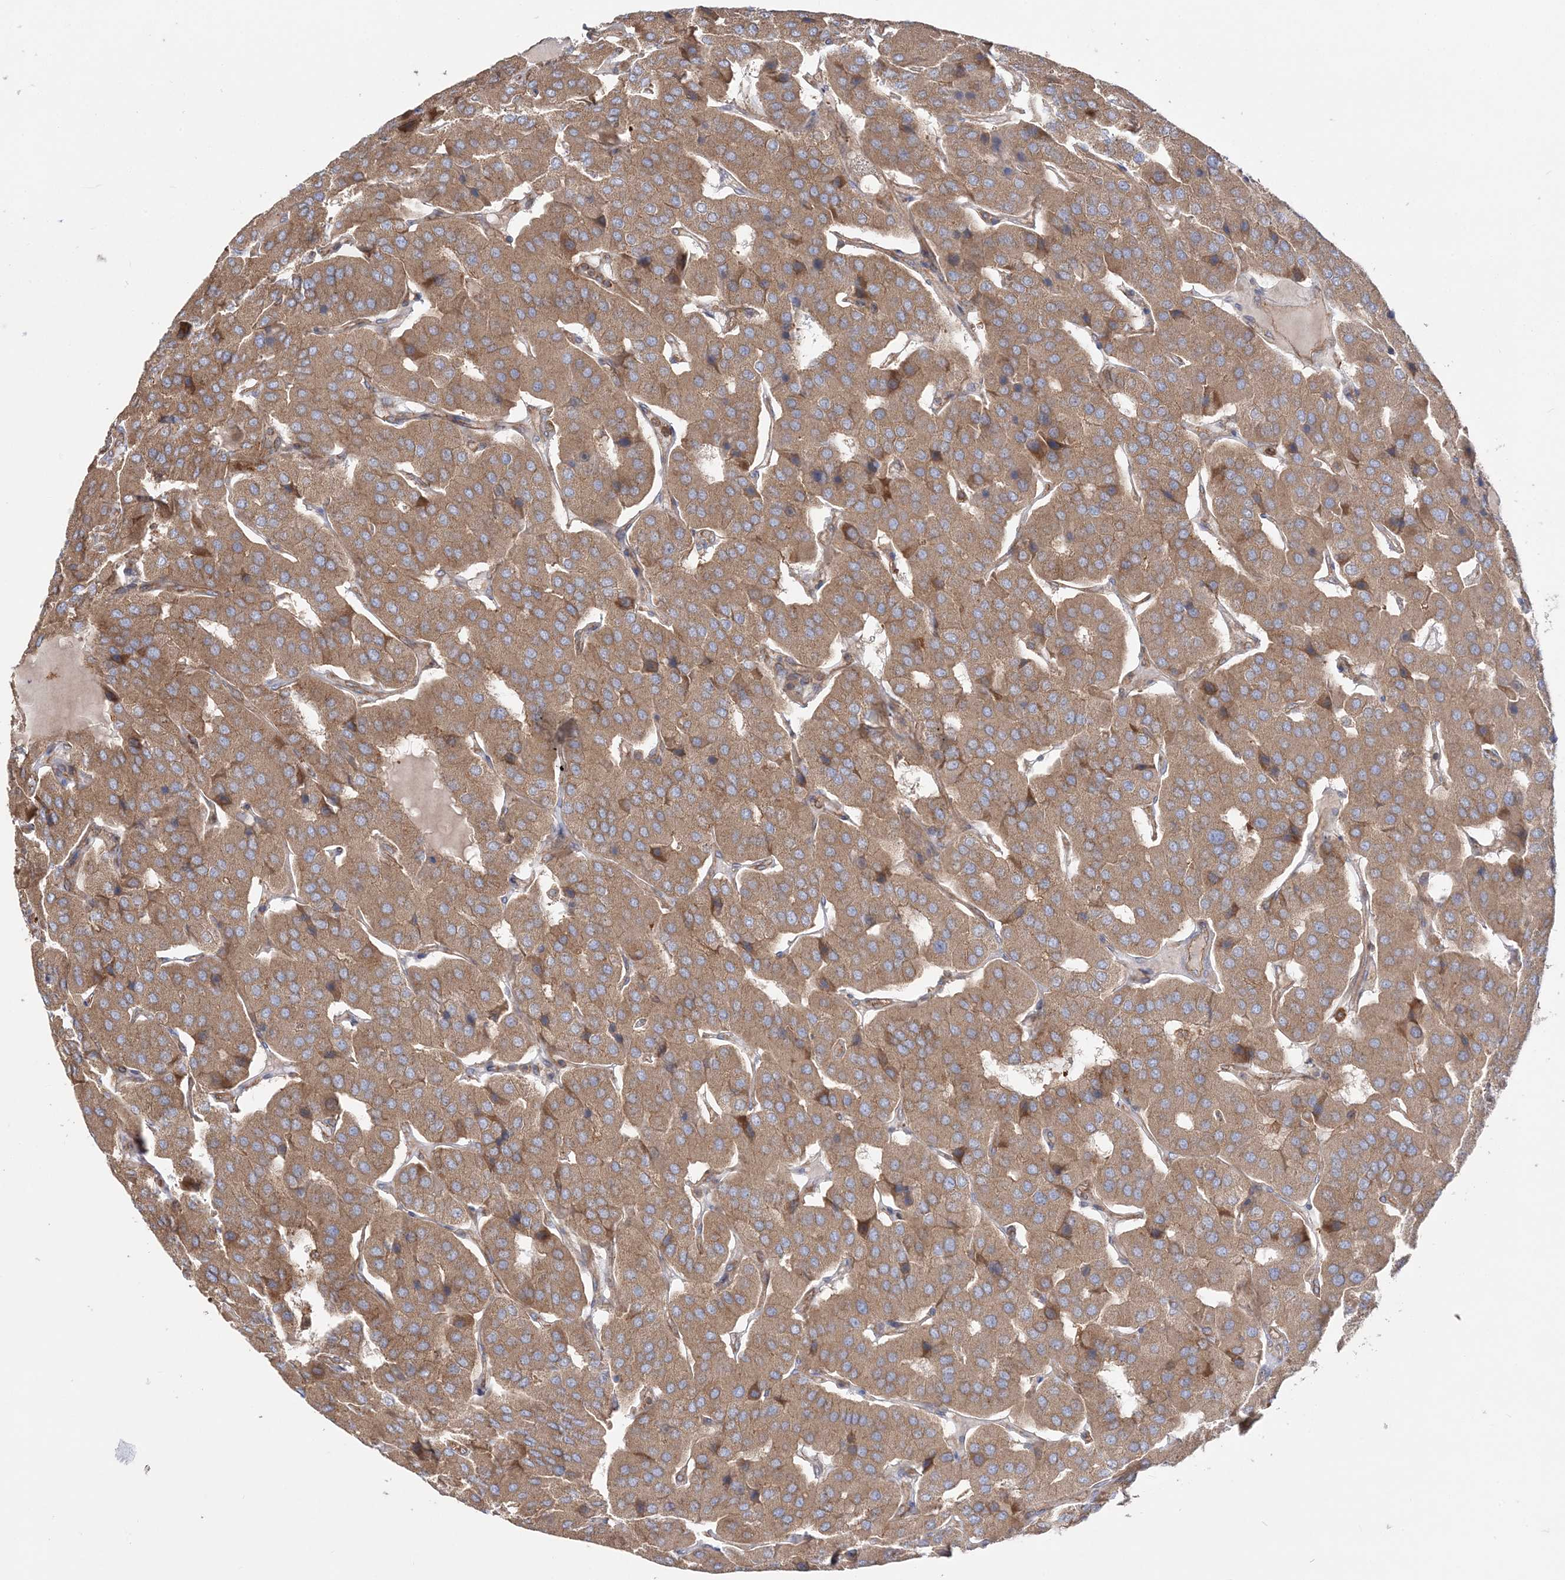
{"staining": {"intensity": "weak", "quantity": ">75%", "location": "cytoplasmic/membranous"}, "tissue": "parathyroid gland", "cell_type": "Glandular cells", "image_type": "normal", "snomed": [{"axis": "morphology", "description": "Normal tissue, NOS"}, {"axis": "morphology", "description": "Adenoma, NOS"}, {"axis": "topography", "description": "Parathyroid gland"}], "caption": "The micrograph exhibits immunohistochemical staining of normal parathyroid gland. There is weak cytoplasmic/membranous expression is seen in about >75% of glandular cells.", "gene": "TBC1D5", "patient": {"sex": "female", "age": 86}}